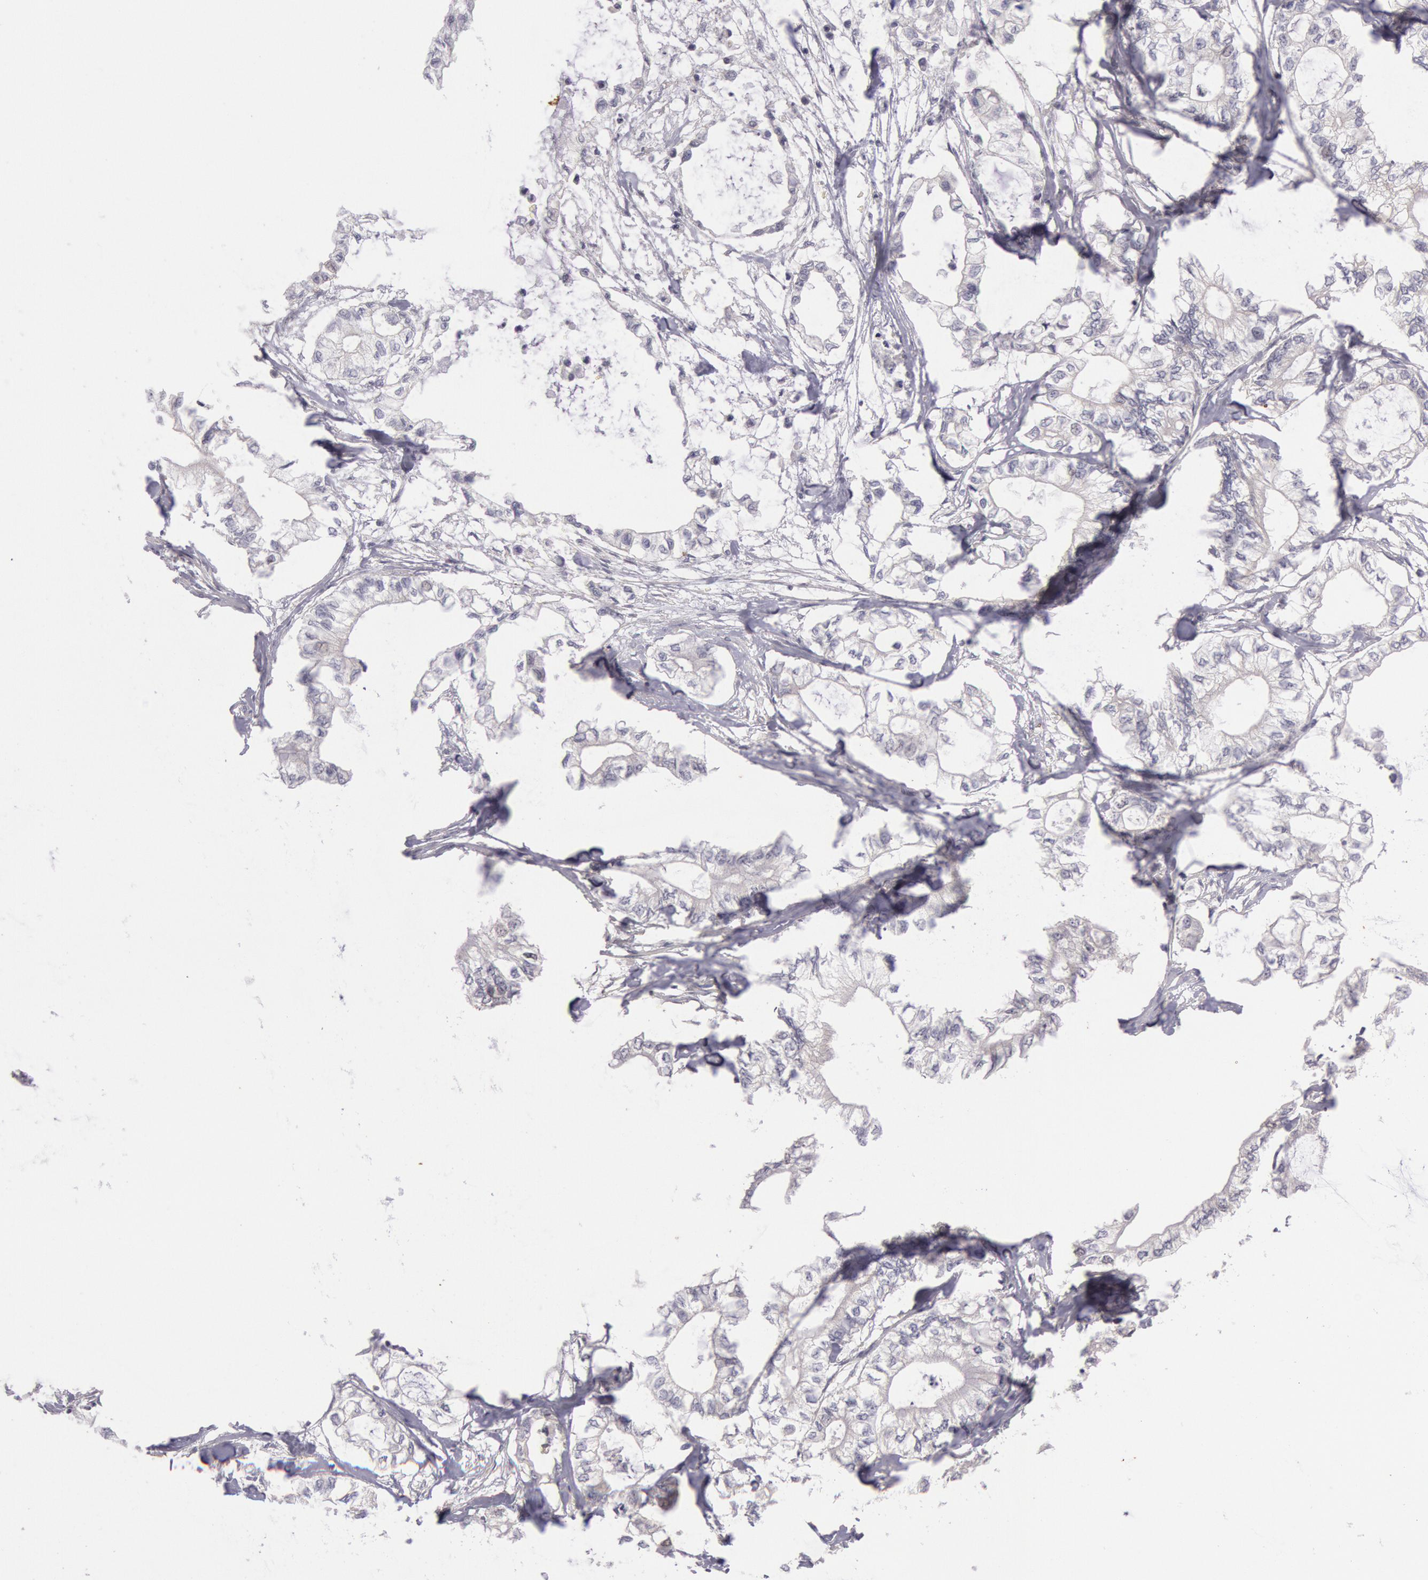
{"staining": {"intensity": "negative", "quantity": "none", "location": "none"}, "tissue": "pancreatic cancer", "cell_type": "Tumor cells", "image_type": "cancer", "snomed": [{"axis": "morphology", "description": "Adenocarcinoma, NOS"}, {"axis": "topography", "description": "Pancreas"}], "caption": "Human pancreatic adenocarcinoma stained for a protein using IHC displays no positivity in tumor cells.", "gene": "AMOTL1", "patient": {"sex": "male", "age": 79}}